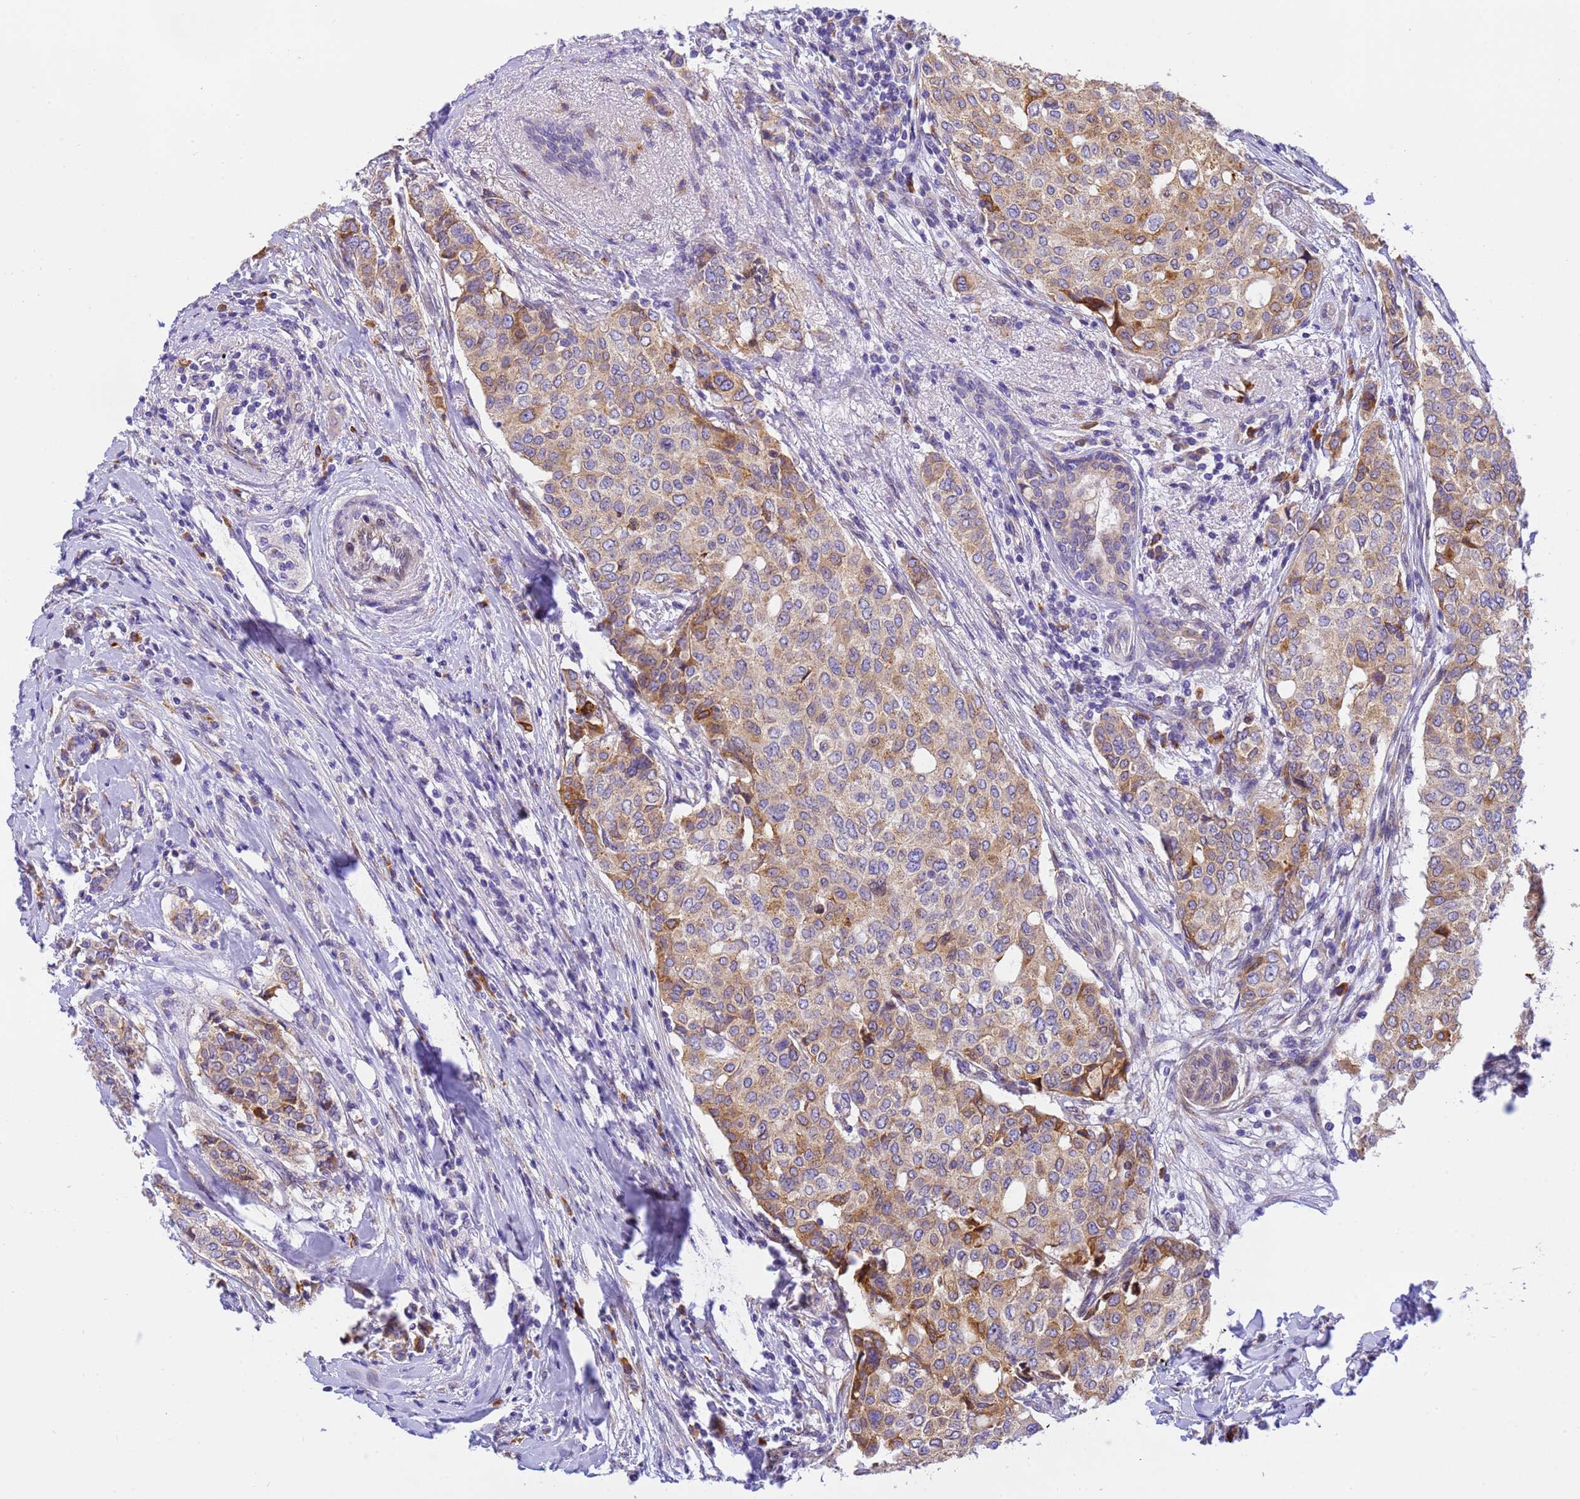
{"staining": {"intensity": "moderate", "quantity": ">75%", "location": "cytoplasmic/membranous"}, "tissue": "breast cancer", "cell_type": "Tumor cells", "image_type": "cancer", "snomed": [{"axis": "morphology", "description": "Lobular carcinoma"}, {"axis": "topography", "description": "Breast"}], "caption": "Moderate cytoplasmic/membranous staining is present in approximately >75% of tumor cells in breast lobular carcinoma.", "gene": "RHBDD3", "patient": {"sex": "female", "age": 51}}